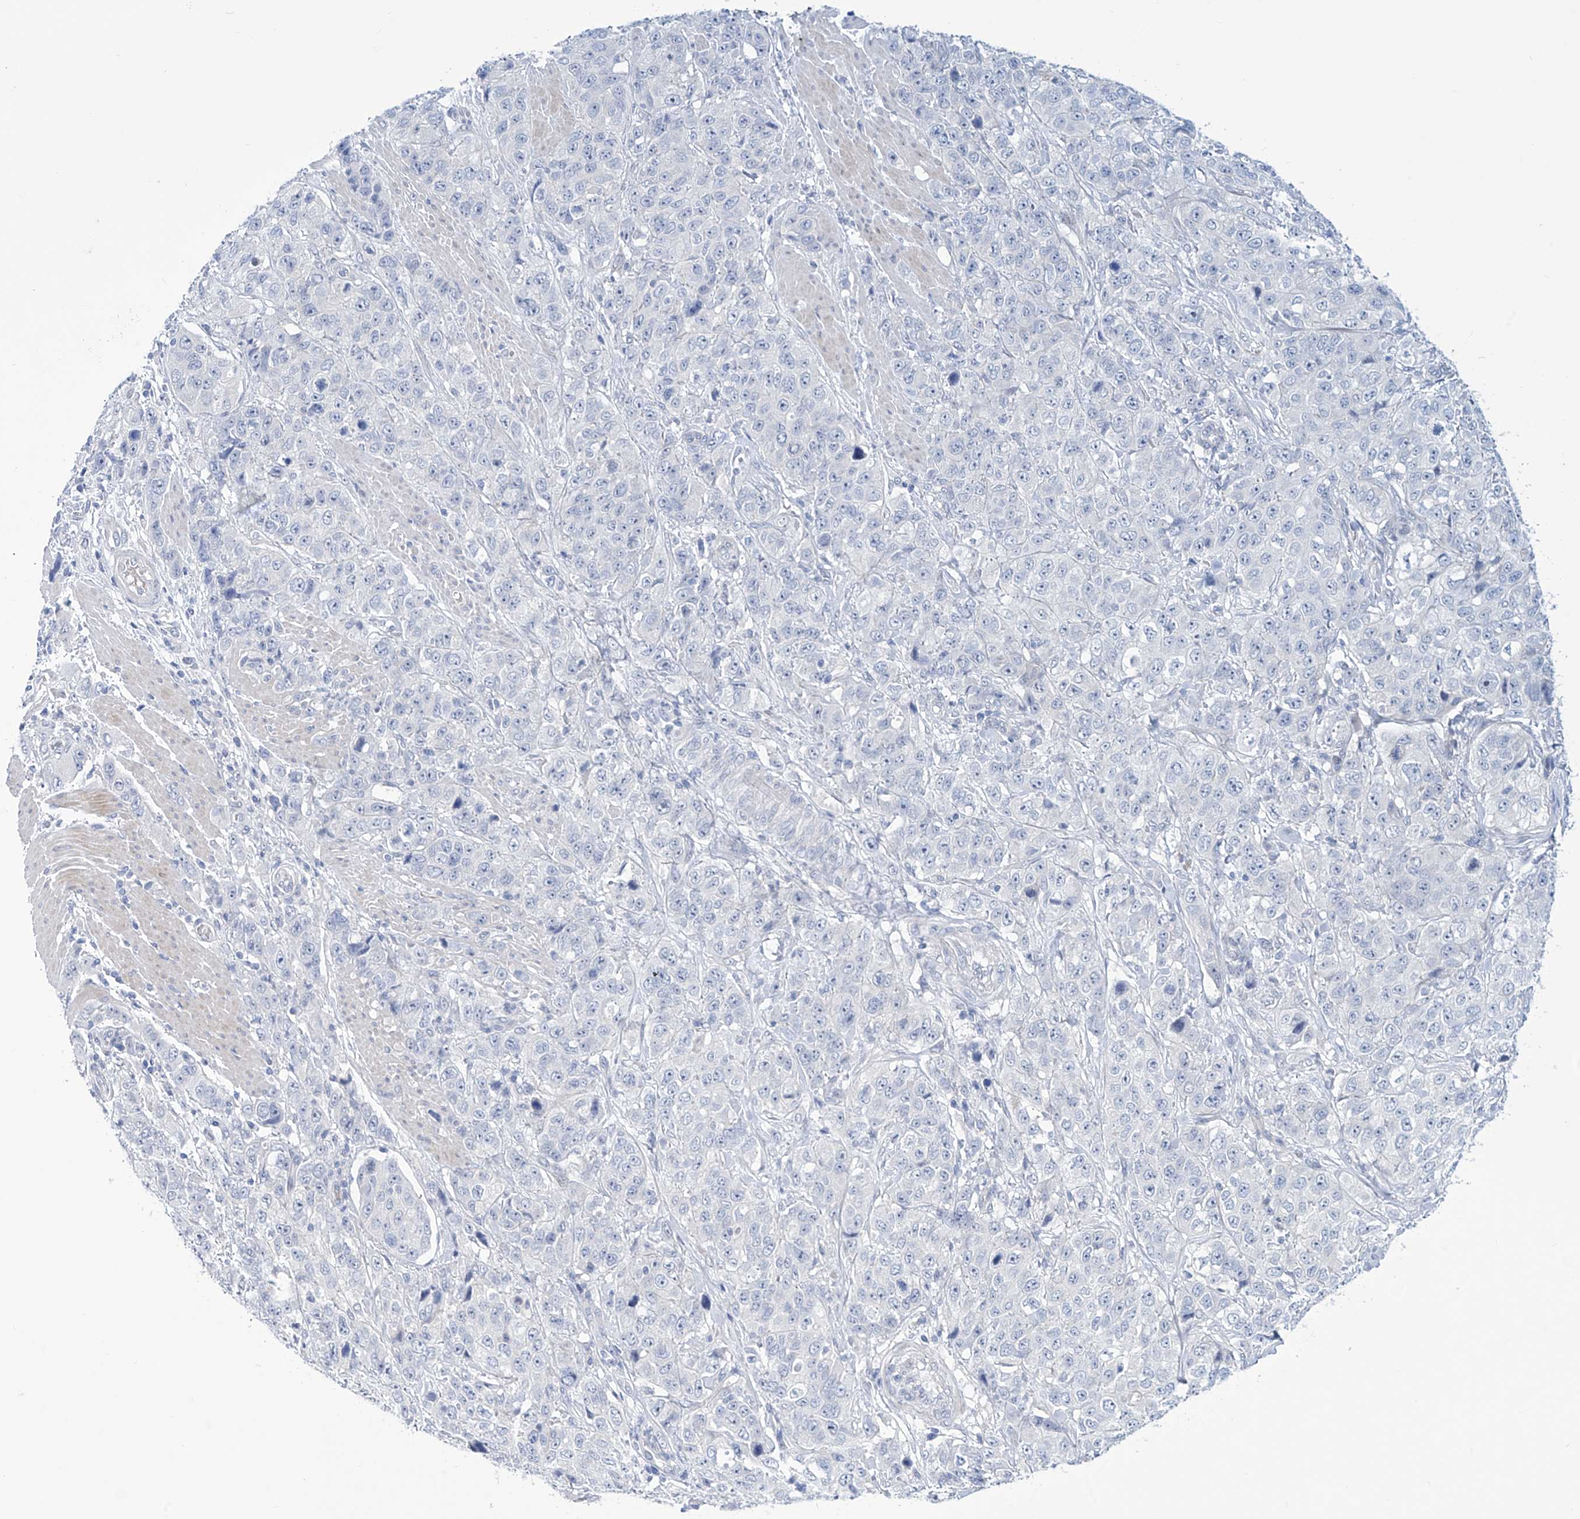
{"staining": {"intensity": "negative", "quantity": "none", "location": "none"}, "tissue": "stomach cancer", "cell_type": "Tumor cells", "image_type": "cancer", "snomed": [{"axis": "morphology", "description": "Adenocarcinoma, NOS"}, {"axis": "topography", "description": "Stomach"}], "caption": "This is an IHC micrograph of human stomach adenocarcinoma. There is no positivity in tumor cells.", "gene": "TRIM60", "patient": {"sex": "male", "age": 48}}